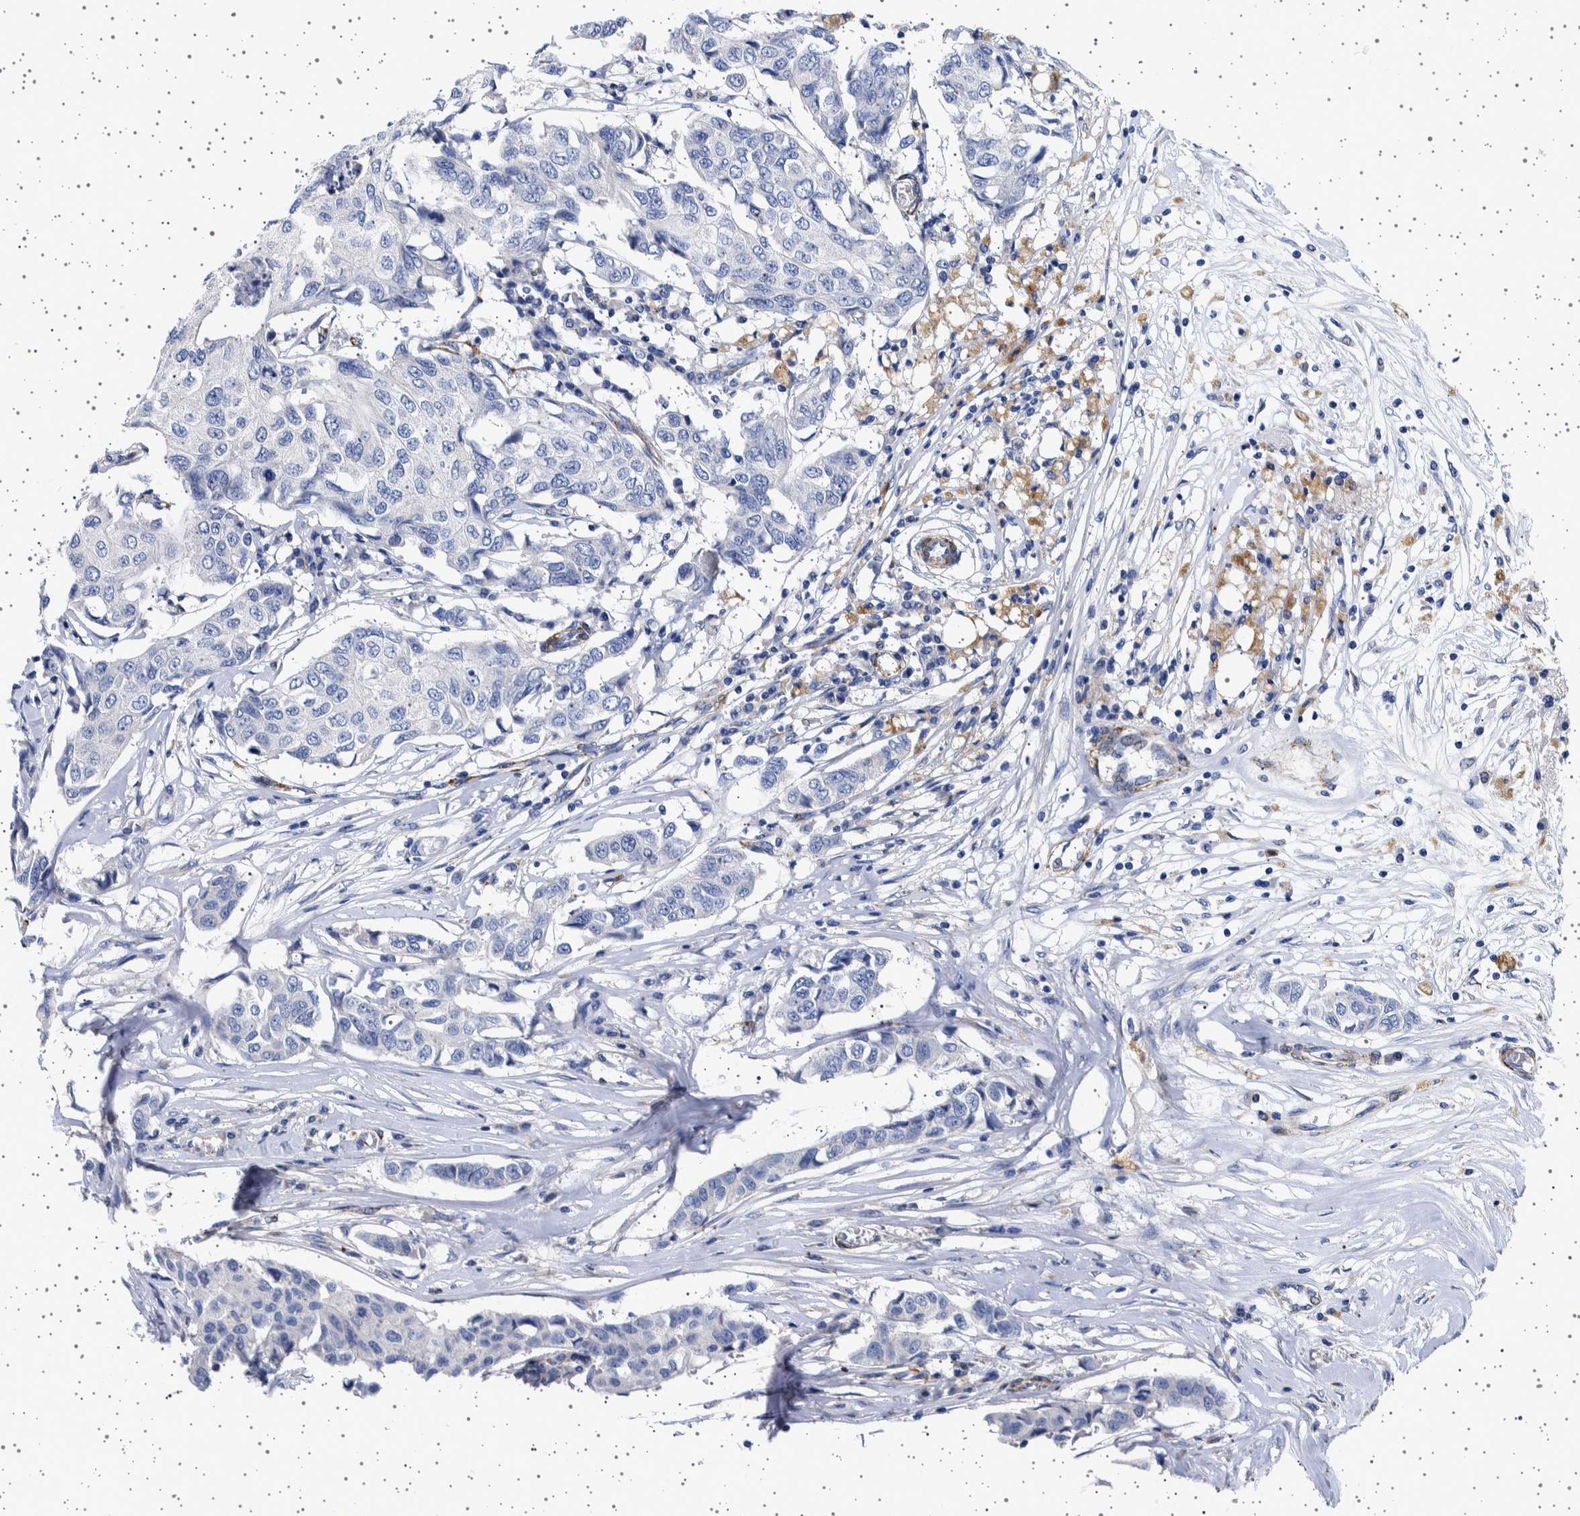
{"staining": {"intensity": "negative", "quantity": "none", "location": "none"}, "tissue": "breast cancer", "cell_type": "Tumor cells", "image_type": "cancer", "snomed": [{"axis": "morphology", "description": "Duct carcinoma"}, {"axis": "topography", "description": "Breast"}], "caption": "Infiltrating ductal carcinoma (breast) was stained to show a protein in brown. There is no significant staining in tumor cells. (Immunohistochemistry, brightfield microscopy, high magnification).", "gene": "SEPTIN4", "patient": {"sex": "female", "age": 80}}